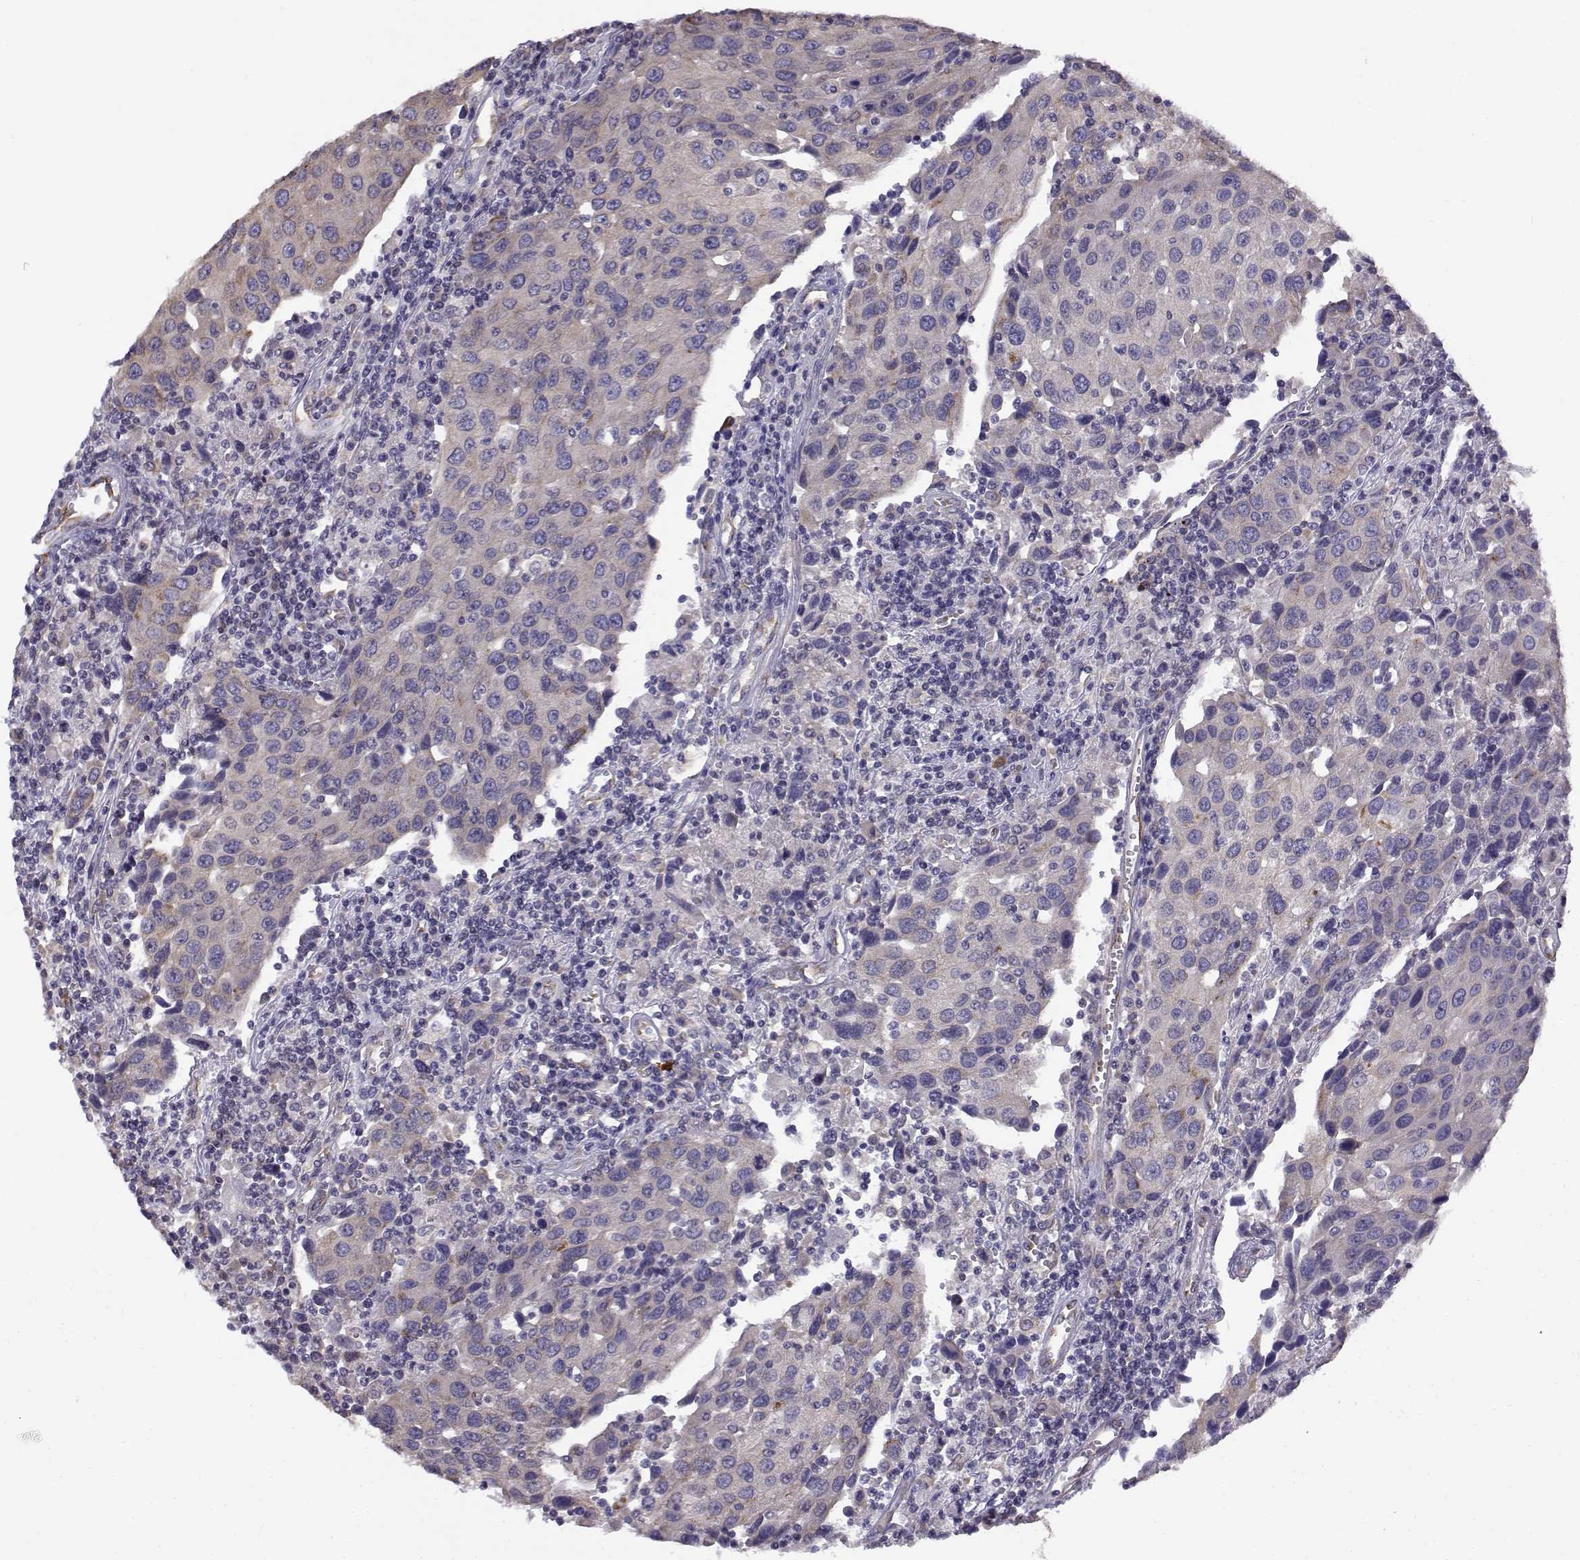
{"staining": {"intensity": "weak", "quantity": "<25%", "location": "cytoplasmic/membranous"}, "tissue": "urothelial cancer", "cell_type": "Tumor cells", "image_type": "cancer", "snomed": [{"axis": "morphology", "description": "Urothelial carcinoma, High grade"}, {"axis": "topography", "description": "Urinary bladder"}], "caption": "Immunohistochemistry (IHC) image of neoplastic tissue: urothelial carcinoma (high-grade) stained with DAB (3,3'-diaminobenzidine) reveals no significant protein positivity in tumor cells.", "gene": "BEND6", "patient": {"sex": "female", "age": 85}}